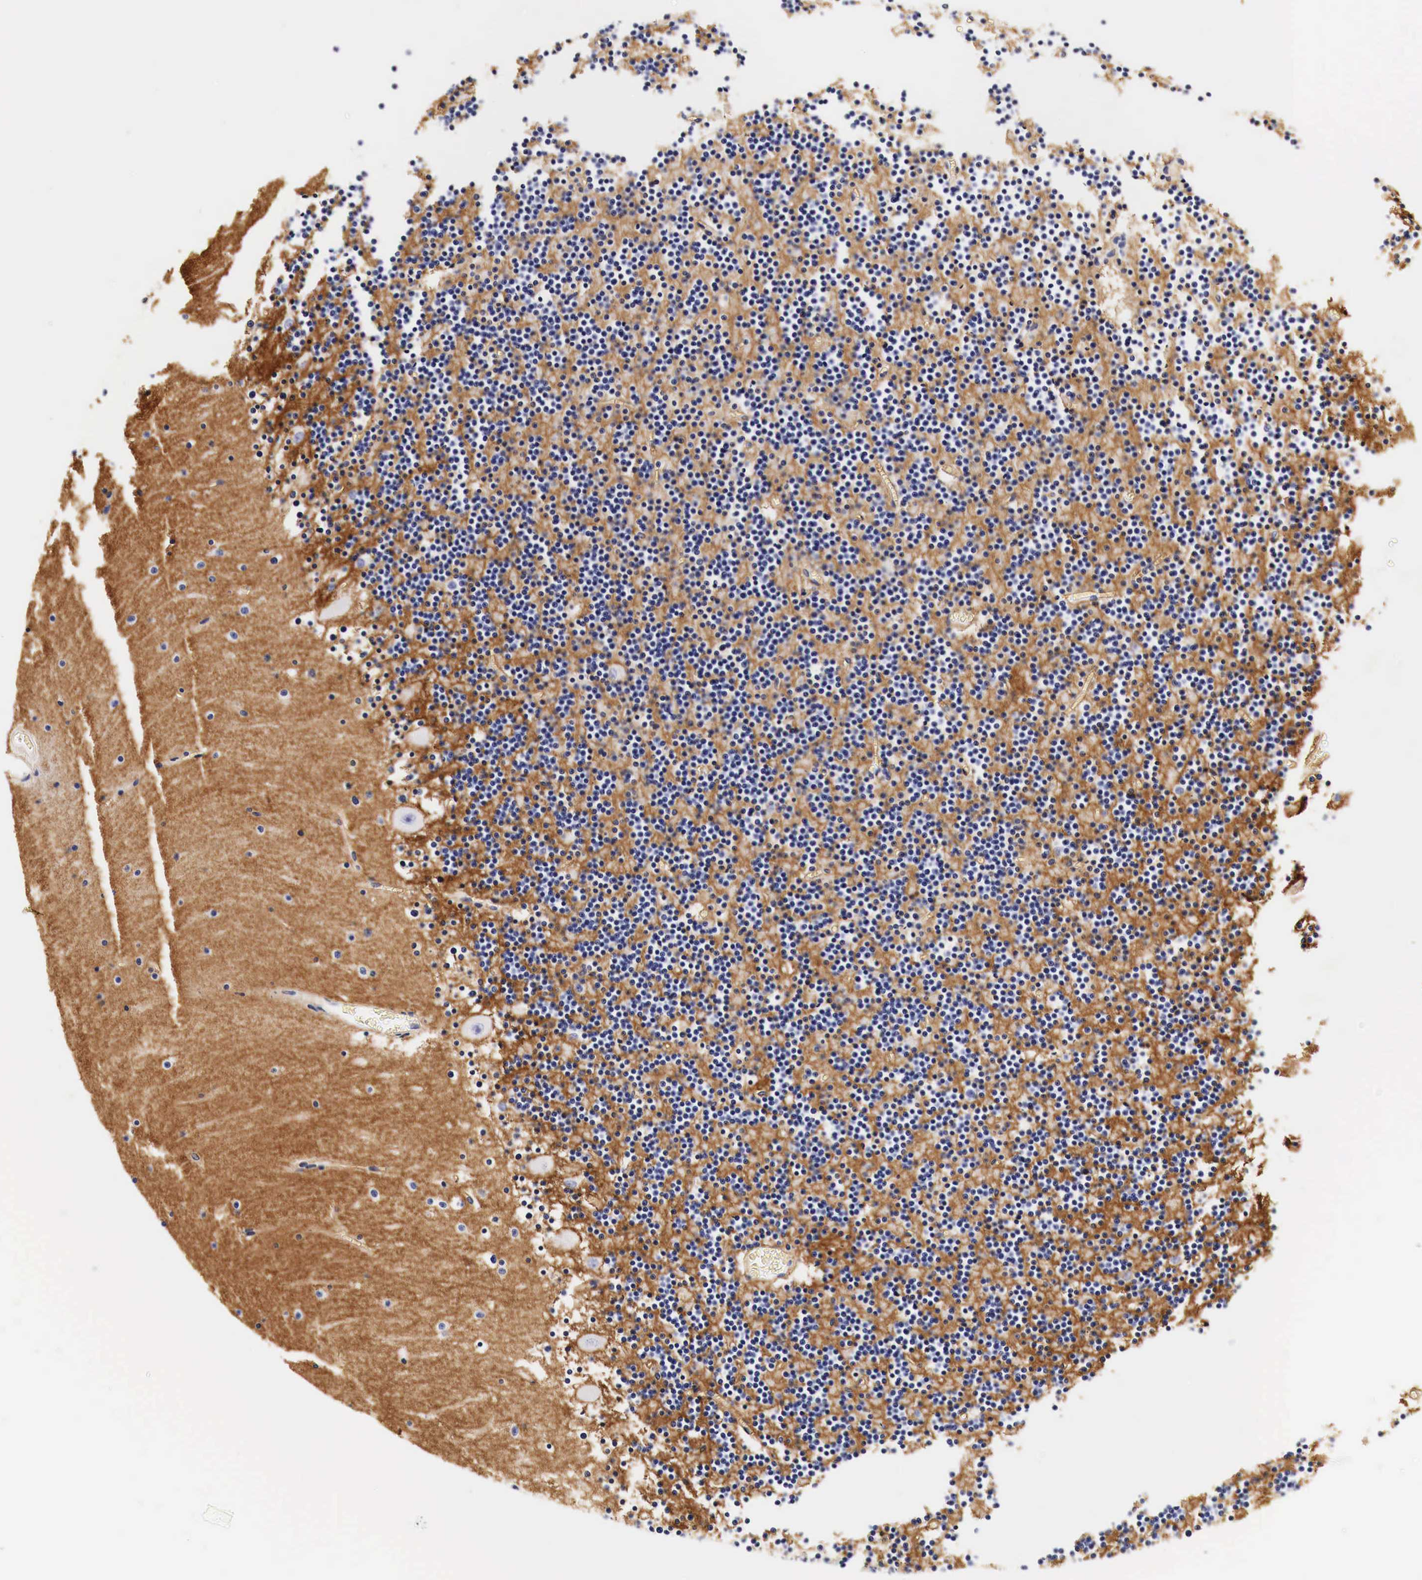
{"staining": {"intensity": "negative", "quantity": "none", "location": "none"}, "tissue": "cerebellum", "cell_type": "Cells in granular layer", "image_type": "normal", "snomed": [{"axis": "morphology", "description": "Normal tissue, NOS"}, {"axis": "topography", "description": "Cerebellum"}], "caption": "A high-resolution image shows immunohistochemistry staining of benign cerebellum, which reveals no significant staining in cells in granular layer.", "gene": "EGFR", "patient": {"sex": "male", "age": 45}}